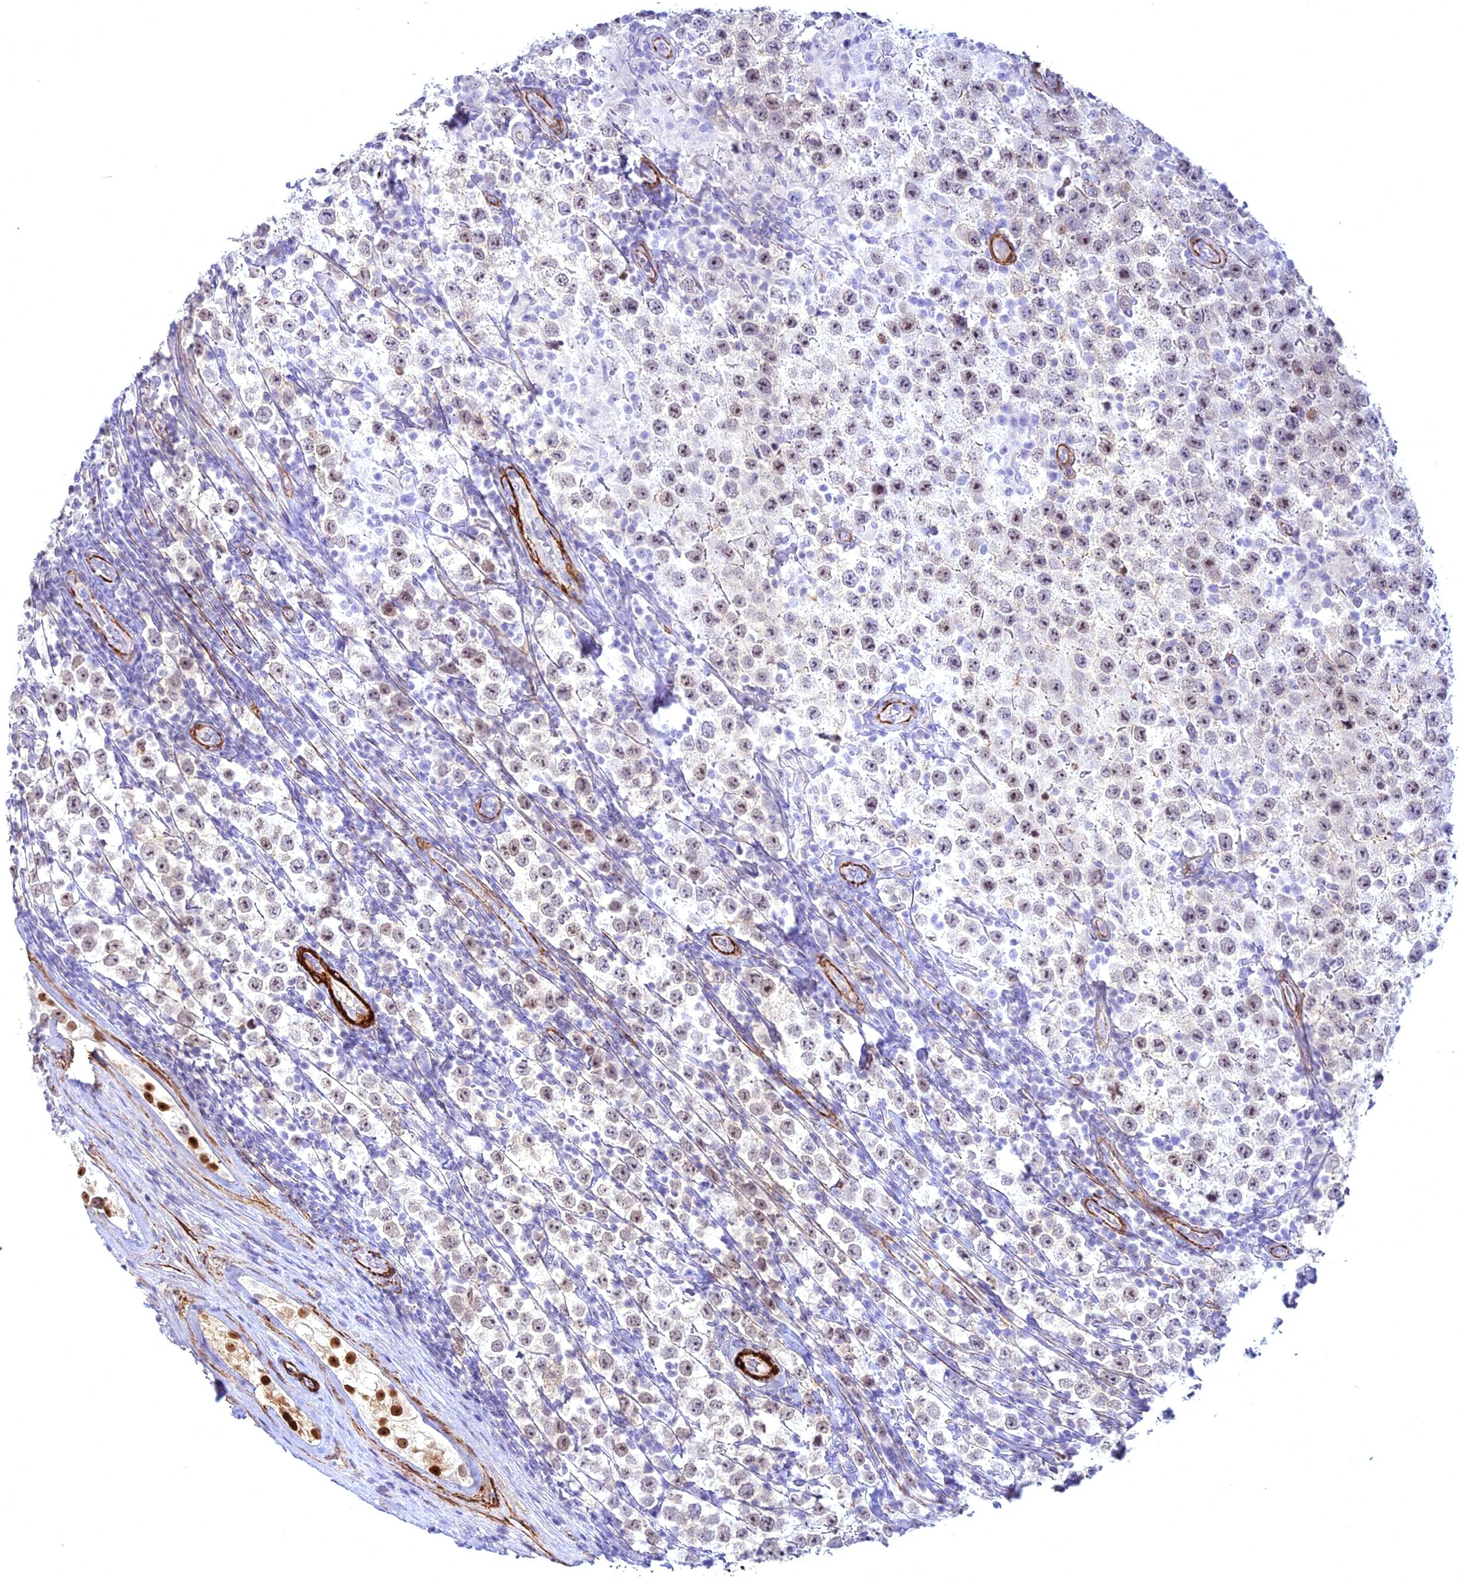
{"staining": {"intensity": "weak", "quantity": "25%-75%", "location": "nuclear"}, "tissue": "testis cancer", "cell_type": "Tumor cells", "image_type": "cancer", "snomed": [{"axis": "morphology", "description": "Normal tissue, NOS"}, {"axis": "morphology", "description": "Urothelial carcinoma, High grade"}, {"axis": "morphology", "description": "Seminoma, NOS"}, {"axis": "morphology", "description": "Carcinoma, Embryonal, NOS"}, {"axis": "topography", "description": "Urinary bladder"}, {"axis": "topography", "description": "Testis"}], "caption": "About 25%-75% of tumor cells in human testis seminoma display weak nuclear protein expression as visualized by brown immunohistochemical staining.", "gene": "CENPV", "patient": {"sex": "male", "age": 41}}